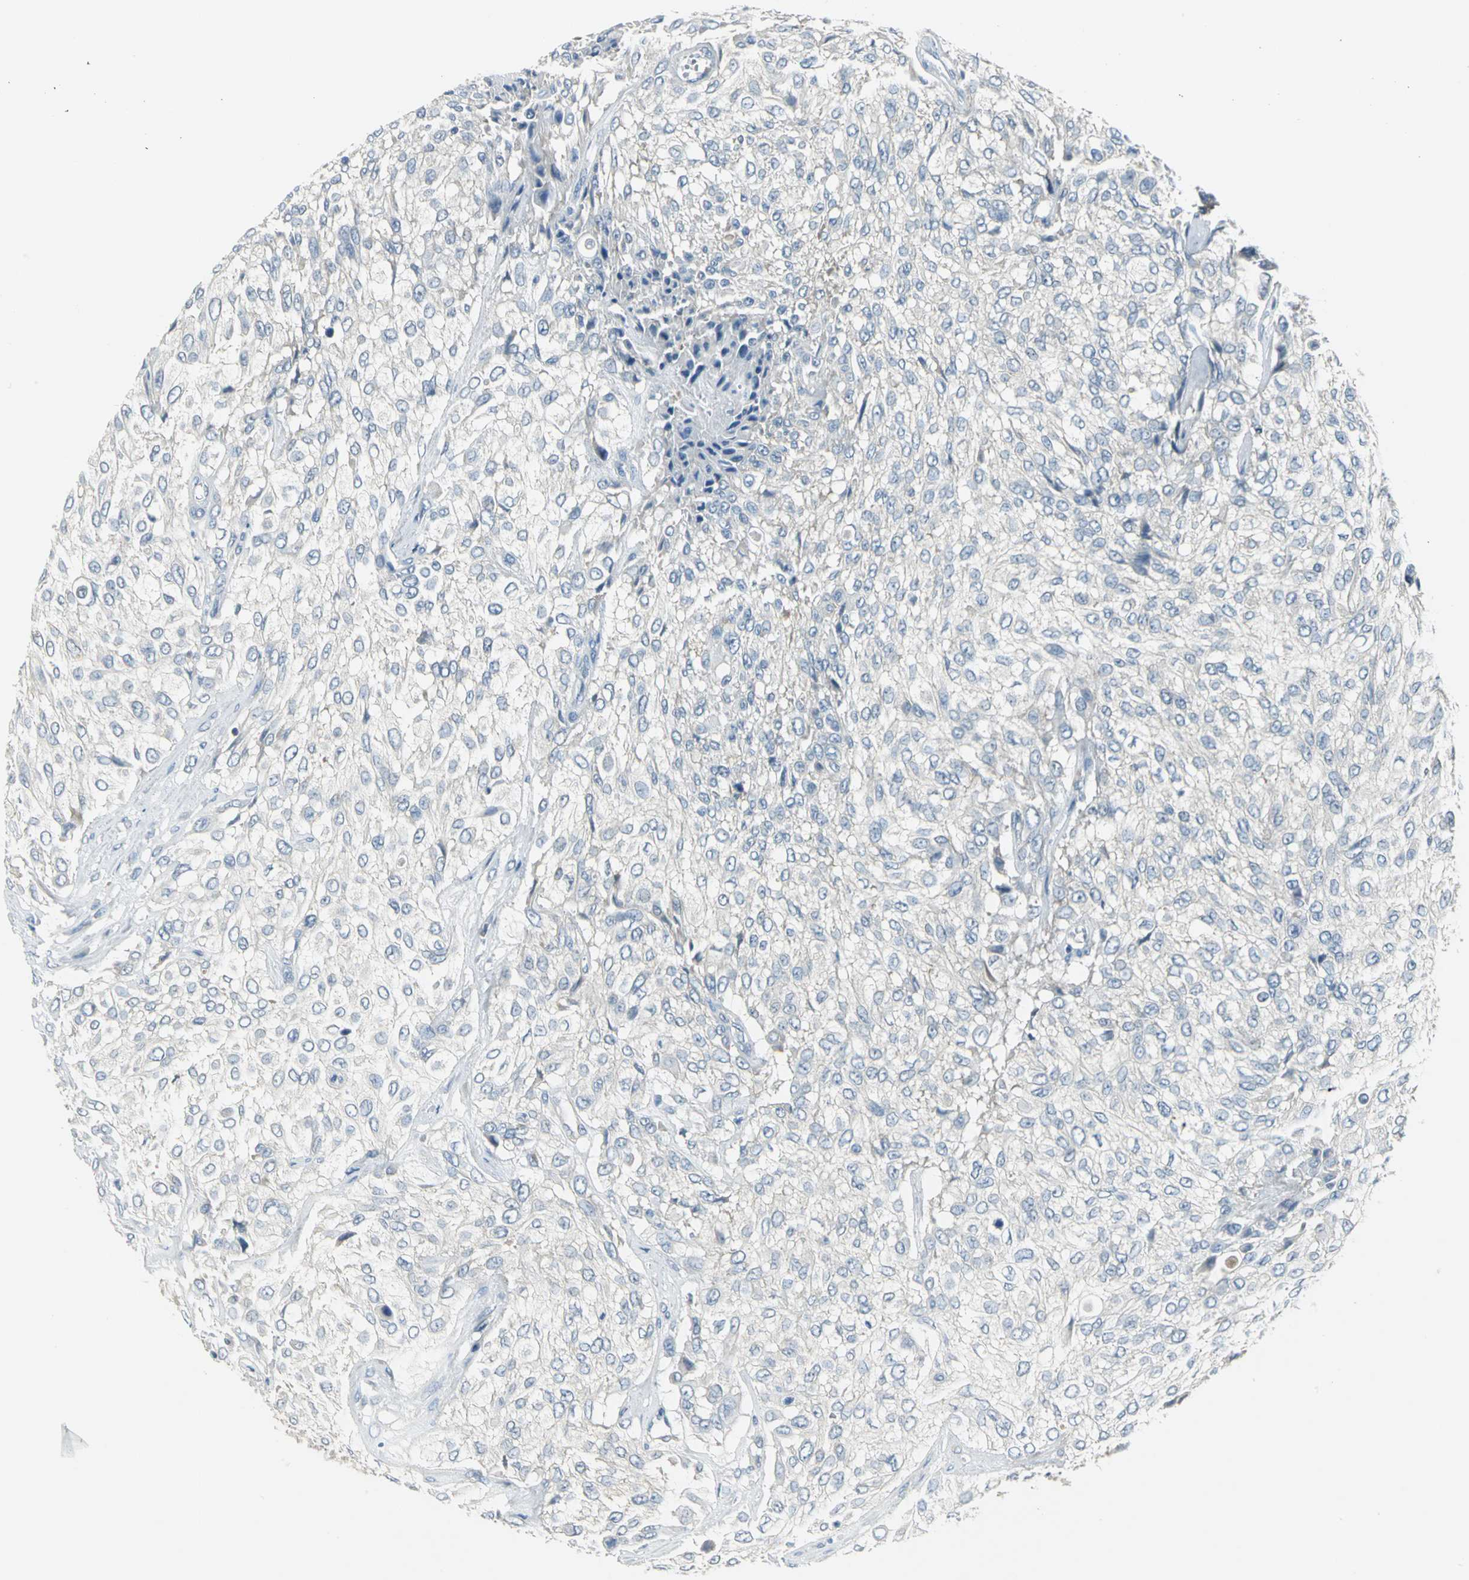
{"staining": {"intensity": "negative", "quantity": "none", "location": "none"}, "tissue": "urothelial cancer", "cell_type": "Tumor cells", "image_type": "cancer", "snomed": [{"axis": "morphology", "description": "Urothelial carcinoma, High grade"}, {"axis": "topography", "description": "Urinary bladder"}], "caption": "Protein analysis of urothelial cancer reveals no significant expression in tumor cells.", "gene": "SLC16A7", "patient": {"sex": "male", "age": 57}}